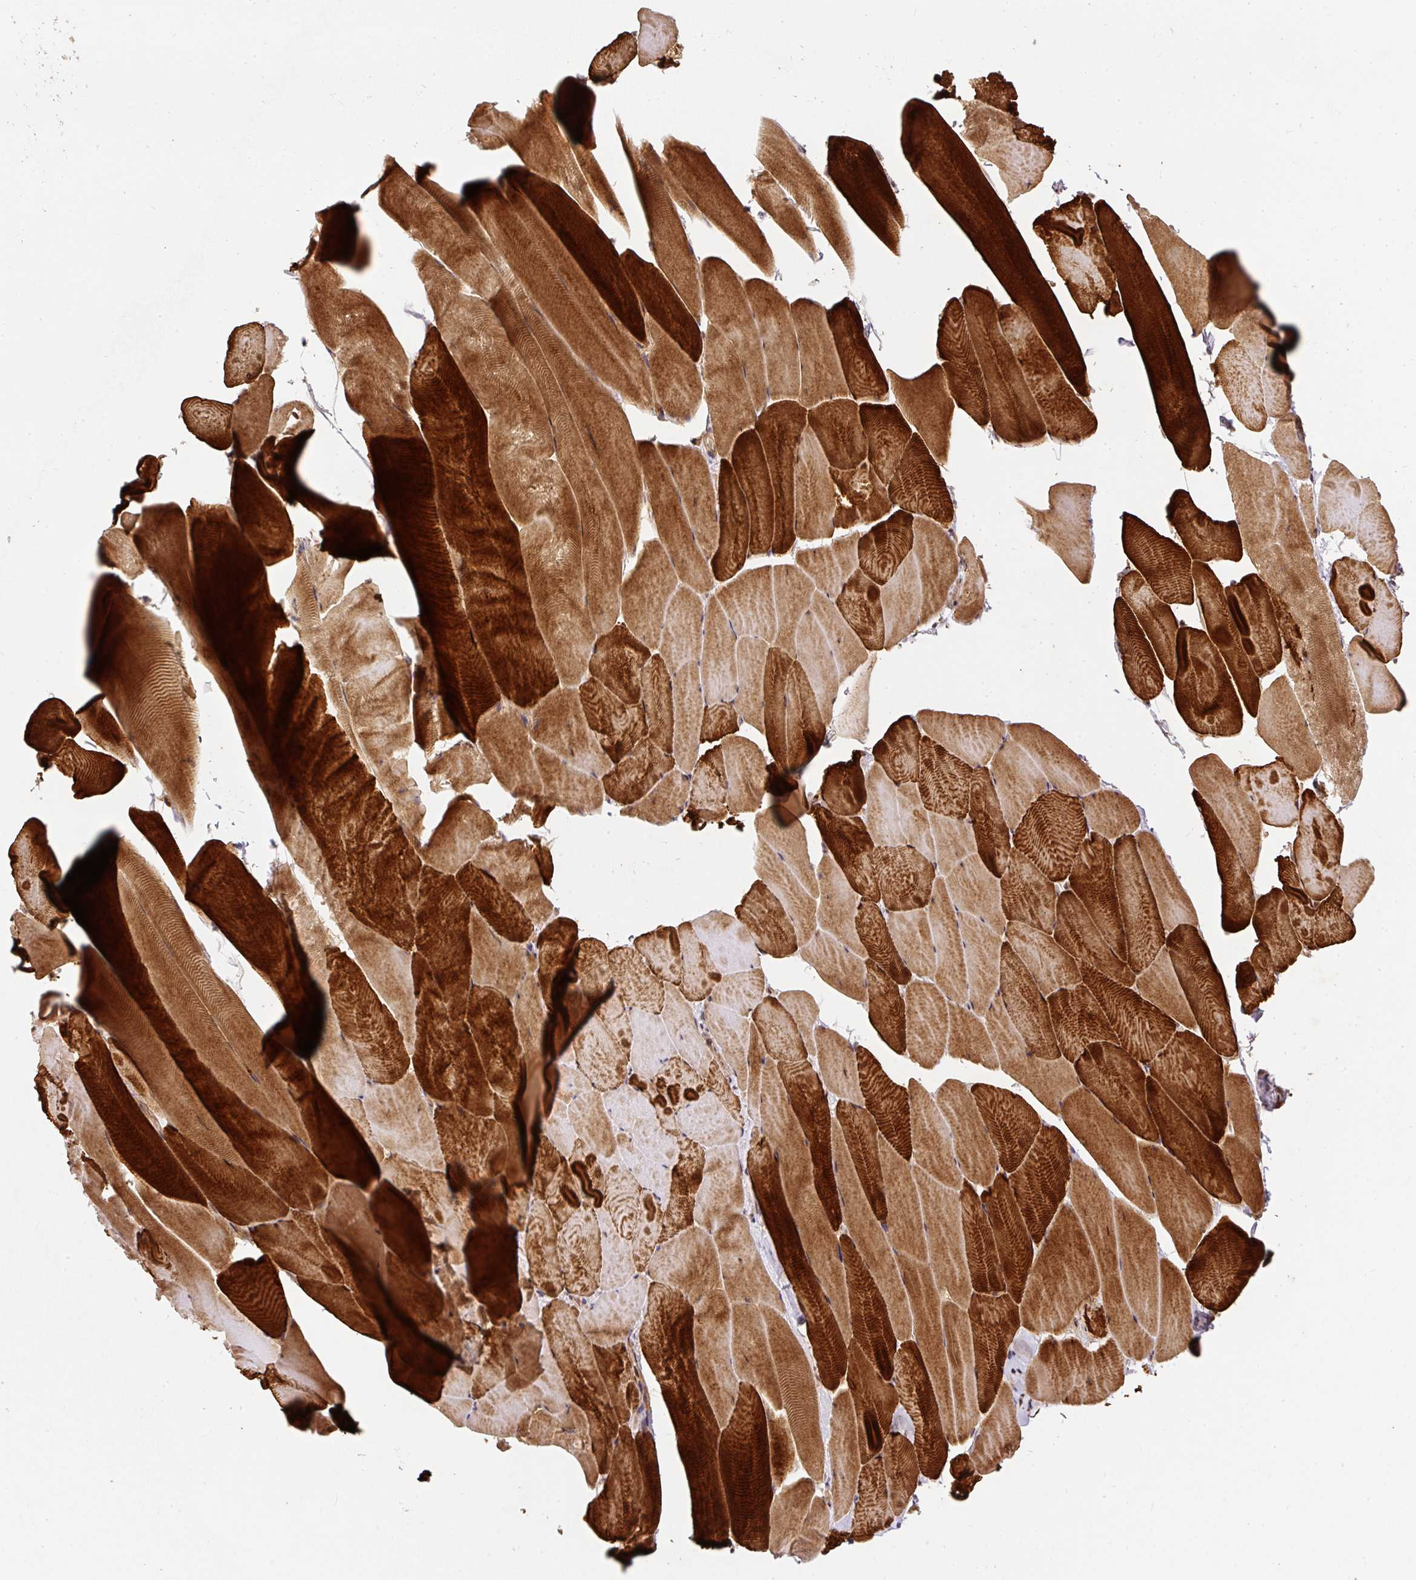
{"staining": {"intensity": "strong", "quantity": "25%-75%", "location": "cytoplasmic/membranous,nuclear"}, "tissue": "skeletal muscle", "cell_type": "Myocytes", "image_type": "normal", "snomed": [{"axis": "morphology", "description": "Normal tissue, NOS"}, {"axis": "topography", "description": "Skeletal muscle"}], "caption": "The micrograph displays a brown stain indicating the presence of a protein in the cytoplasmic/membranous,nuclear of myocytes in skeletal muscle.", "gene": "PSMD1", "patient": {"sex": "female", "age": 64}}